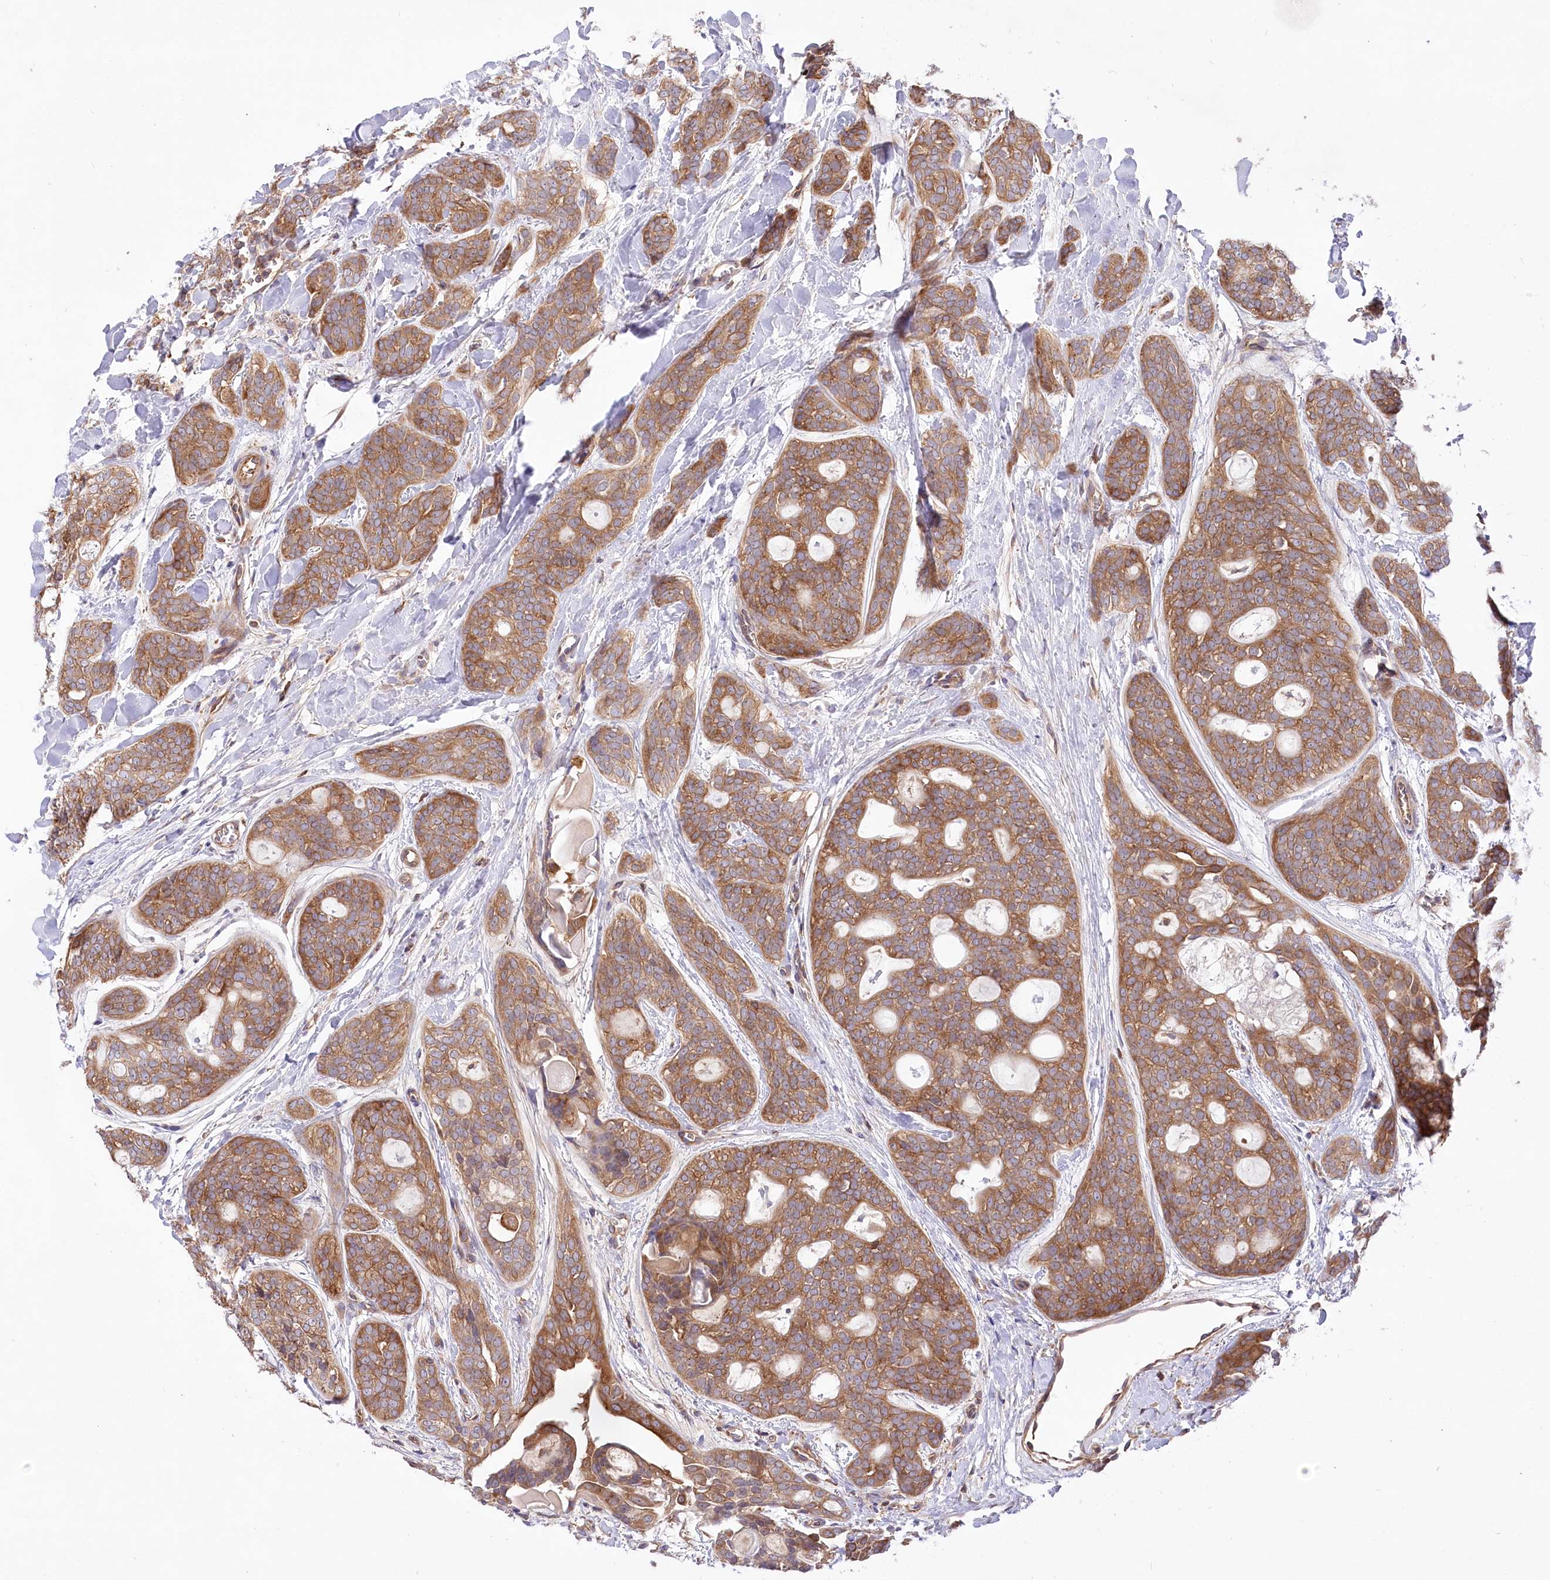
{"staining": {"intensity": "moderate", "quantity": ">75%", "location": "cytoplasmic/membranous"}, "tissue": "head and neck cancer", "cell_type": "Tumor cells", "image_type": "cancer", "snomed": [{"axis": "morphology", "description": "Adenocarcinoma, NOS"}, {"axis": "topography", "description": "Head-Neck"}], "caption": "This image demonstrates head and neck cancer (adenocarcinoma) stained with immunohistochemistry (IHC) to label a protein in brown. The cytoplasmic/membranous of tumor cells show moderate positivity for the protein. Nuclei are counter-stained blue.", "gene": "UMPS", "patient": {"sex": "male", "age": 66}}